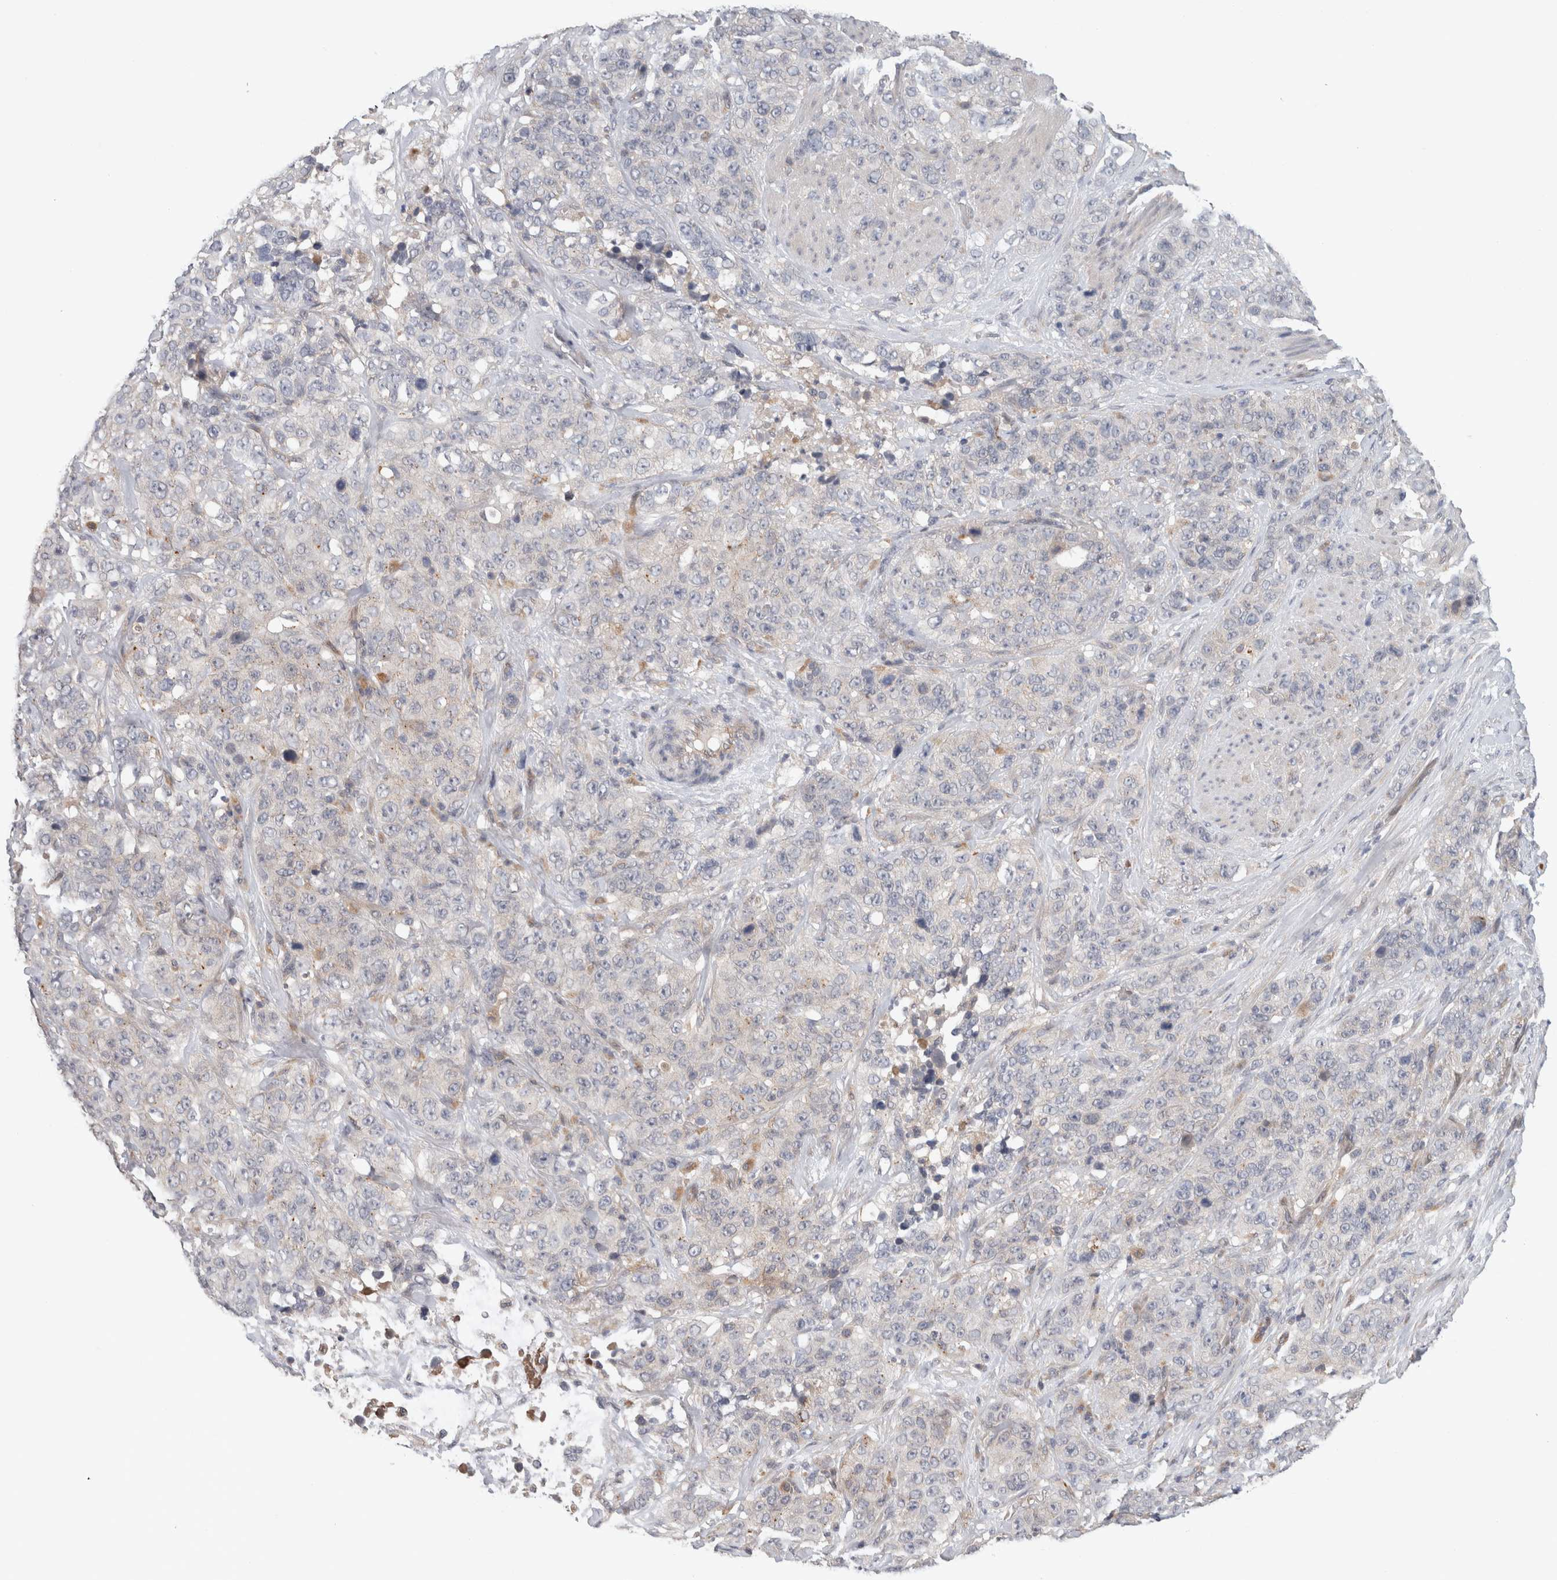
{"staining": {"intensity": "negative", "quantity": "none", "location": "none"}, "tissue": "stomach cancer", "cell_type": "Tumor cells", "image_type": "cancer", "snomed": [{"axis": "morphology", "description": "Adenocarcinoma, NOS"}, {"axis": "topography", "description": "Stomach"}], "caption": "Image shows no protein expression in tumor cells of adenocarcinoma (stomach) tissue.", "gene": "SGK1", "patient": {"sex": "male", "age": 48}}